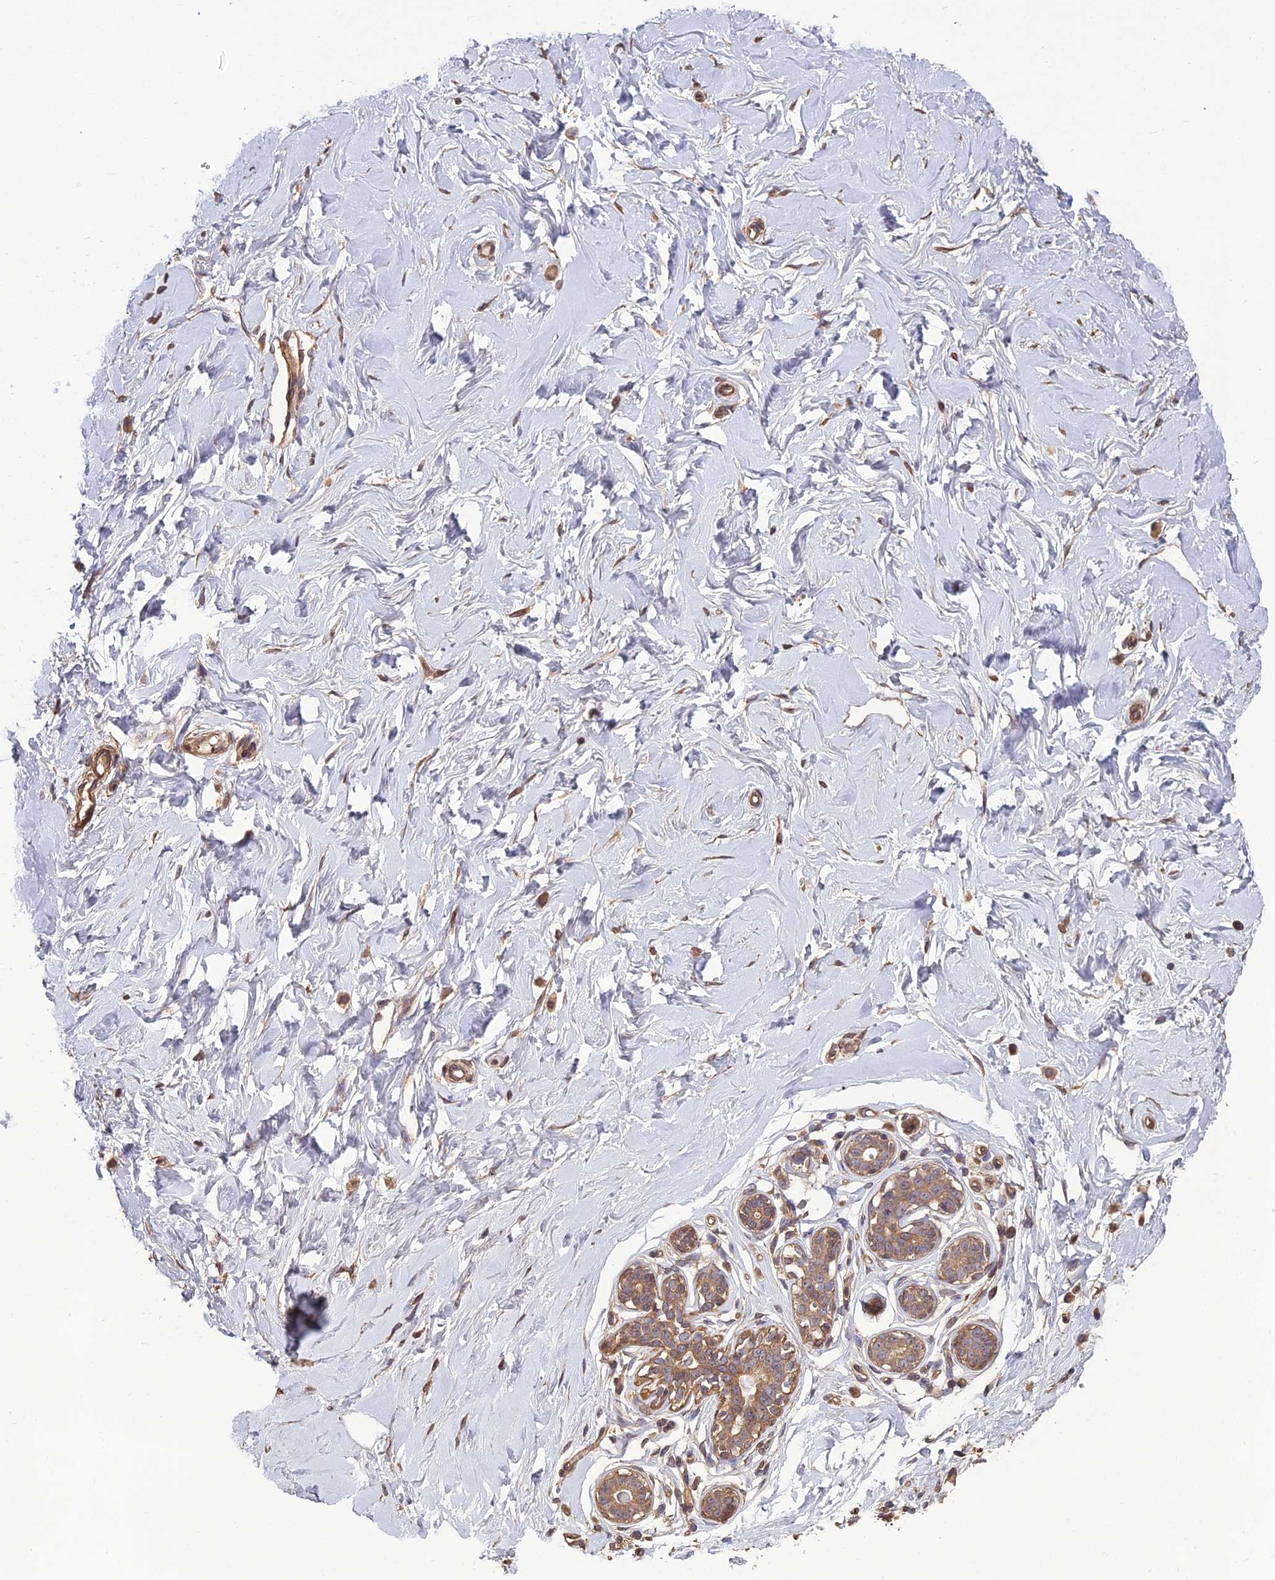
{"staining": {"intensity": "weak", "quantity": "25%-75%", "location": "cytoplasmic/membranous"}, "tissue": "breast", "cell_type": "Adipocytes", "image_type": "normal", "snomed": [{"axis": "morphology", "description": "Normal tissue, NOS"}, {"axis": "morphology", "description": "Adenoma, NOS"}, {"axis": "topography", "description": "Breast"}], "caption": "Protein staining of unremarkable breast shows weak cytoplasmic/membranous positivity in approximately 25%-75% of adipocytes.", "gene": "ATP6V0A2", "patient": {"sex": "female", "age": 23}}